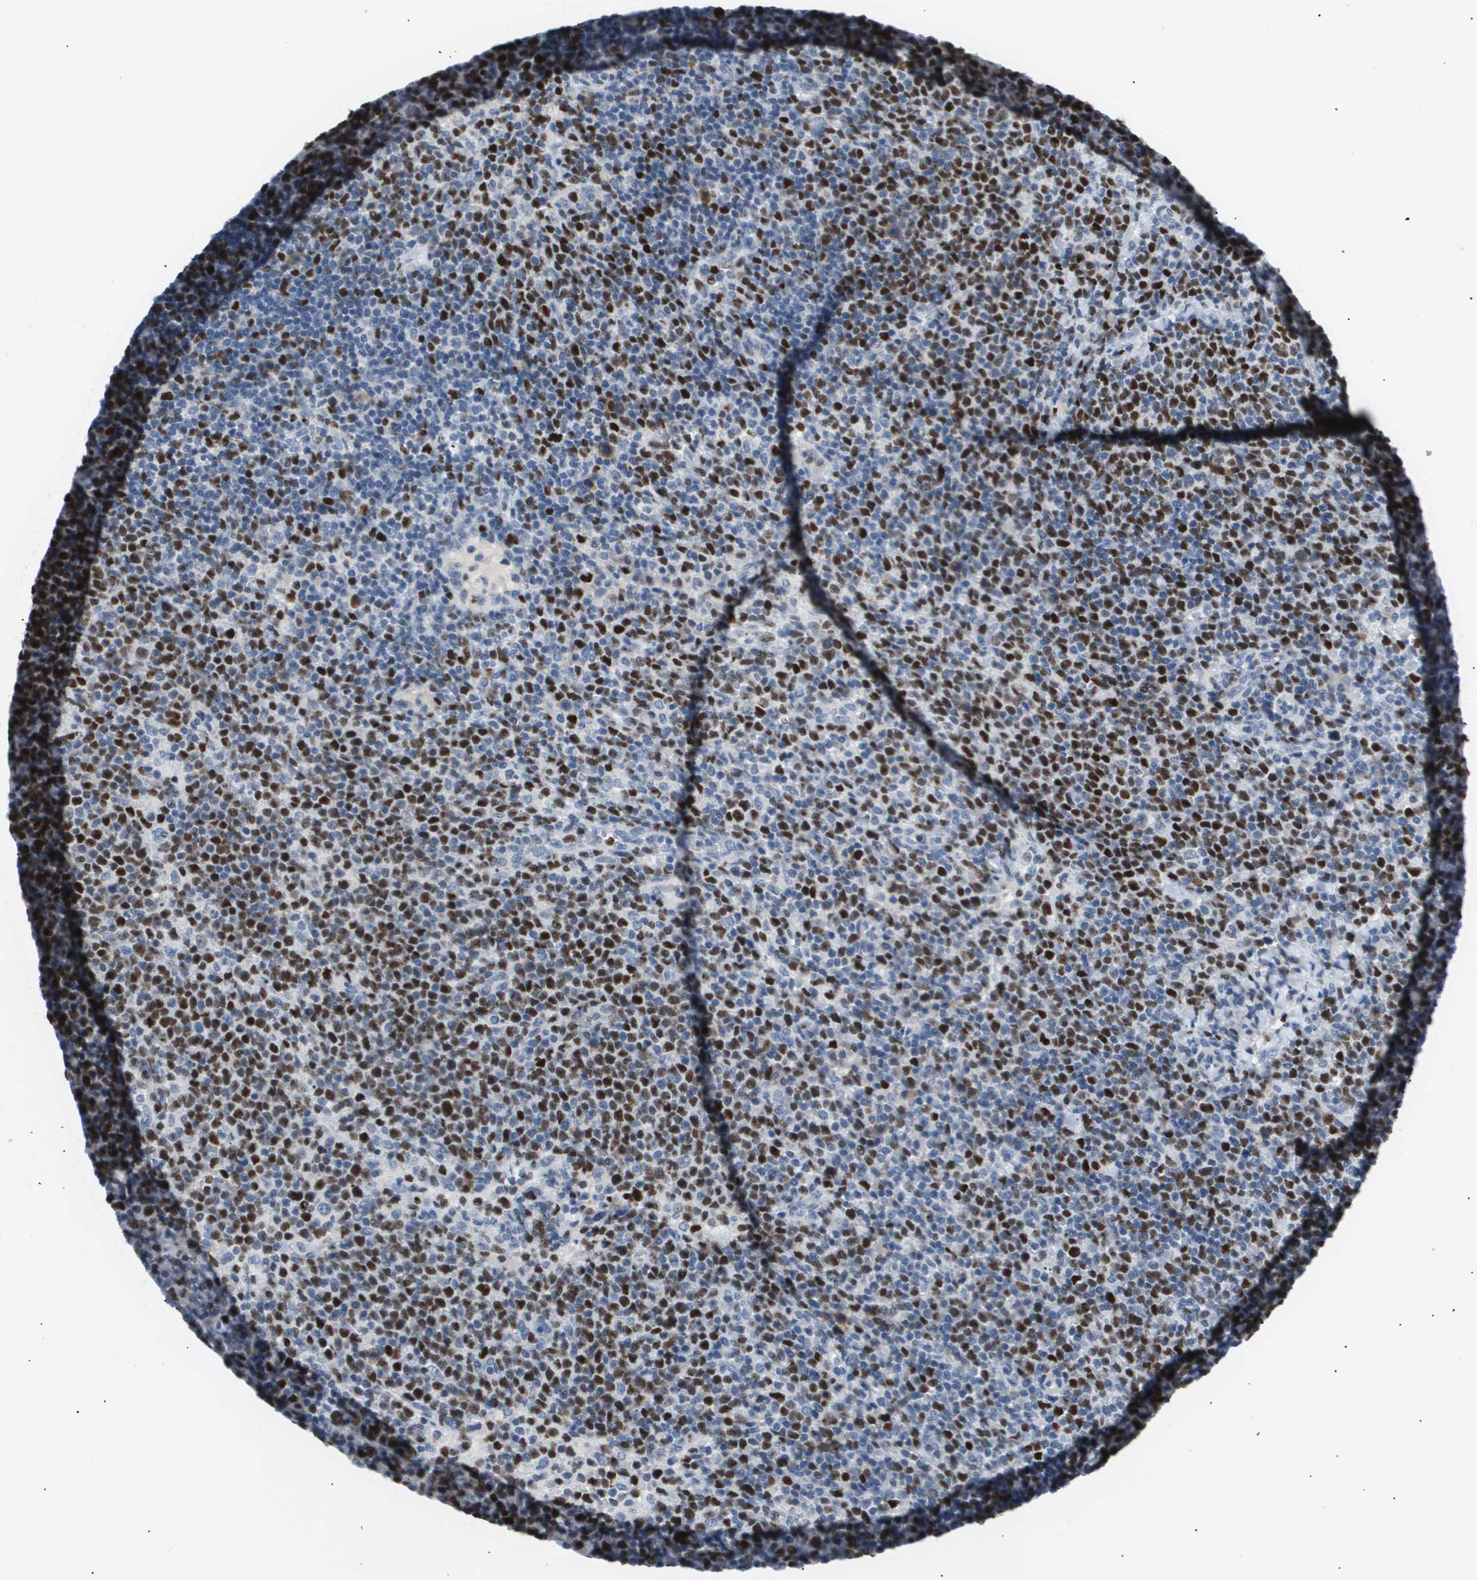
{"staining": {"intensity": "strong", "quantity": "25%-75%", "location": "nuclear"}, "tissue": "lymphoma", "cell_type": "Tumor cells", "image_type": "cancer", "snomed": [{"axis": "morphology", "description": "Malignant lymphoma, non-Hodgkin's type, High grade"}, {"axis": "topography", "description": "Lymph node"}], "caption": "Immunohistochemistry image of human lymphoma stained for a protein (brown), which shows high levels of strong nuclear expression in about 25%-75% of tumor cells.", "gene": "ANAPC2", "patient": {"sex": "male", "age": 61}}